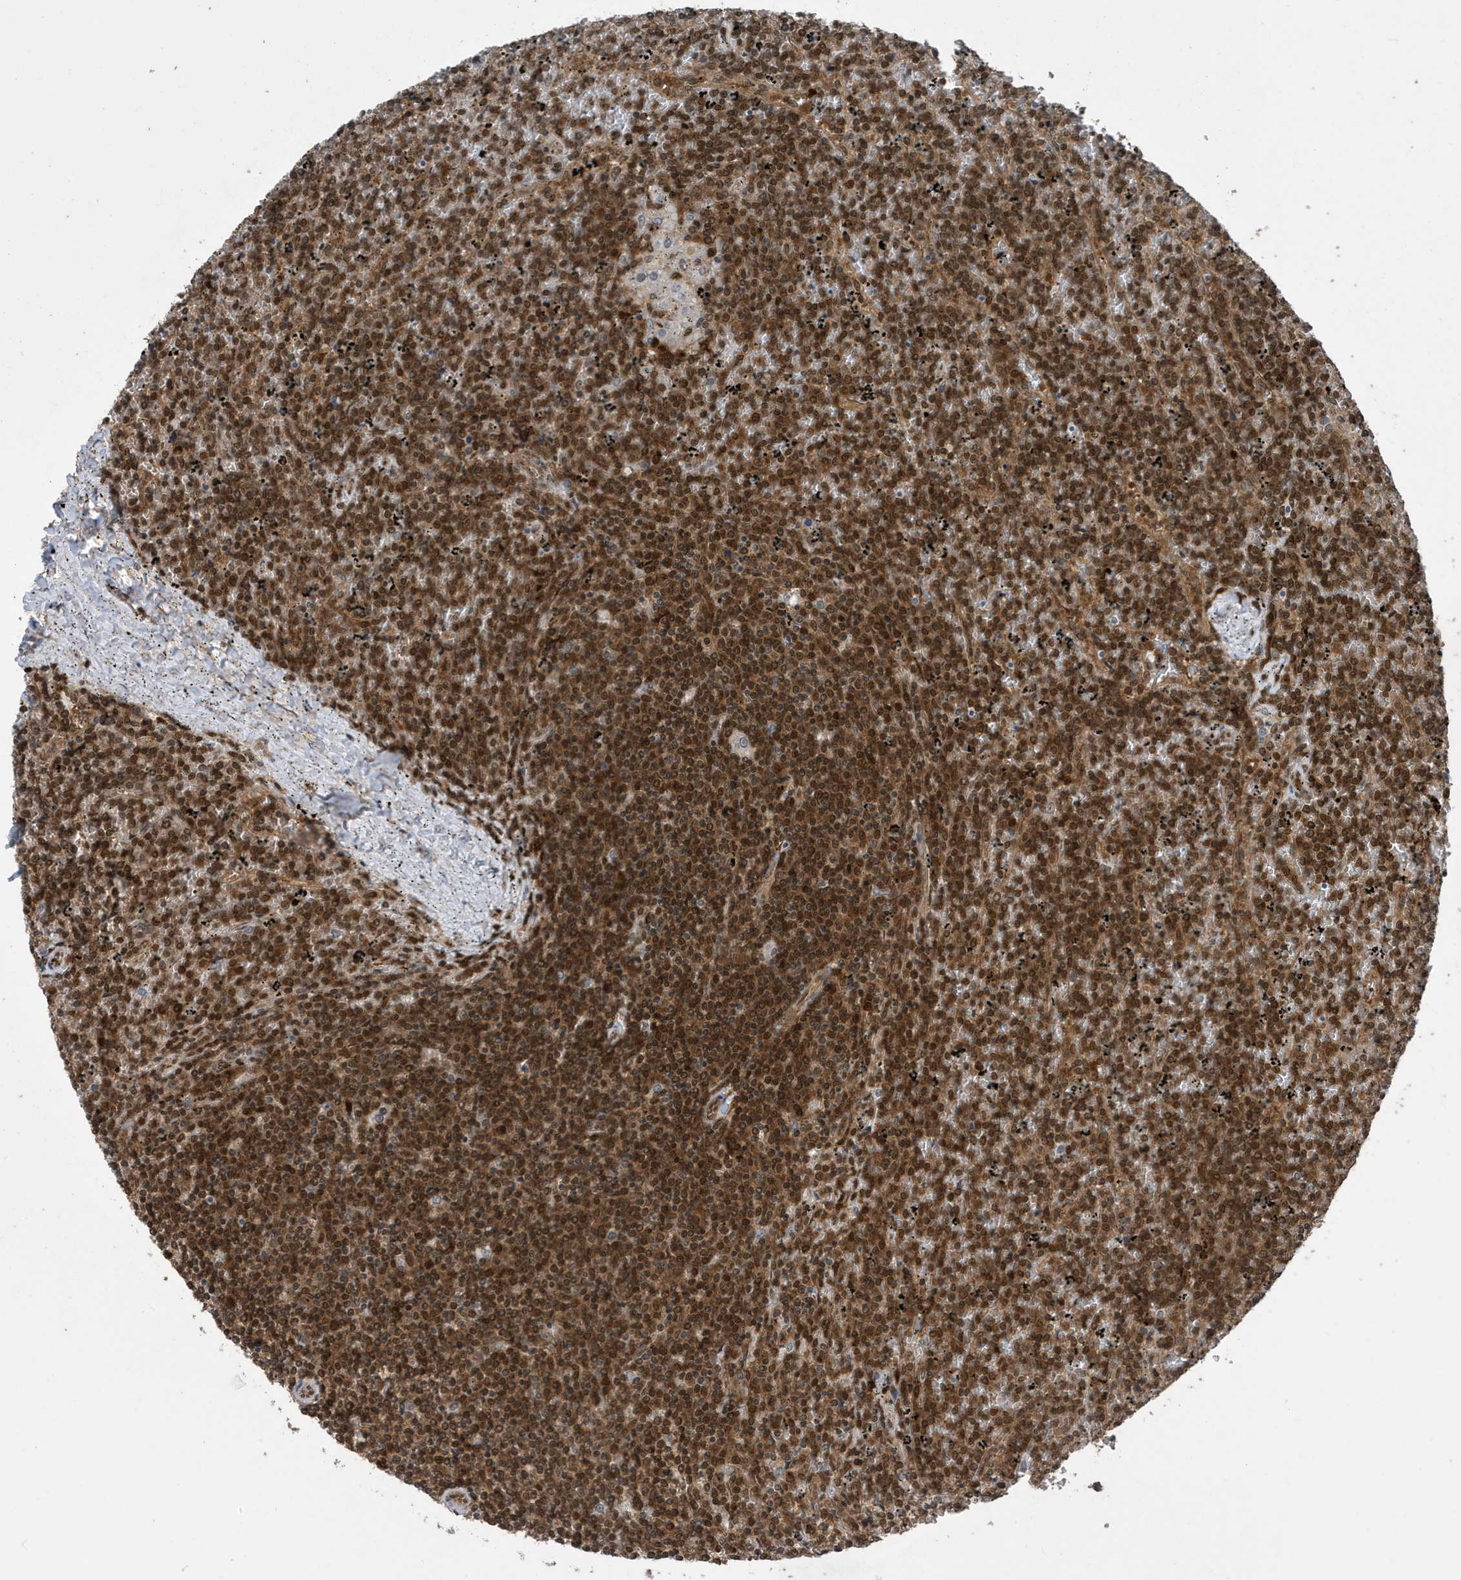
{"staining": {"intensity": "strong", "quantity": ">75%", "location": "cytoplasmic/membranous,nuclear"}, "tissue": "lymphoma", "cell_type": "Tumor cells", "image_type": "cancer", "snomed": [{"axis": "morphology", "description": "Malignant lymphoma, non-Hodgkin's type, Low grade"}, {"axis": "topography", "description": "Spleen"}], "caption": "Tumor cells show high levels of strong cytoplasmic/membranous and nuclear positivity in about >75% of cells in low-grade malignant lymphoma, non-Hodgkin's type.", "gene": "UBQLN1", "patient": {"sex": "female", "age": 19}}